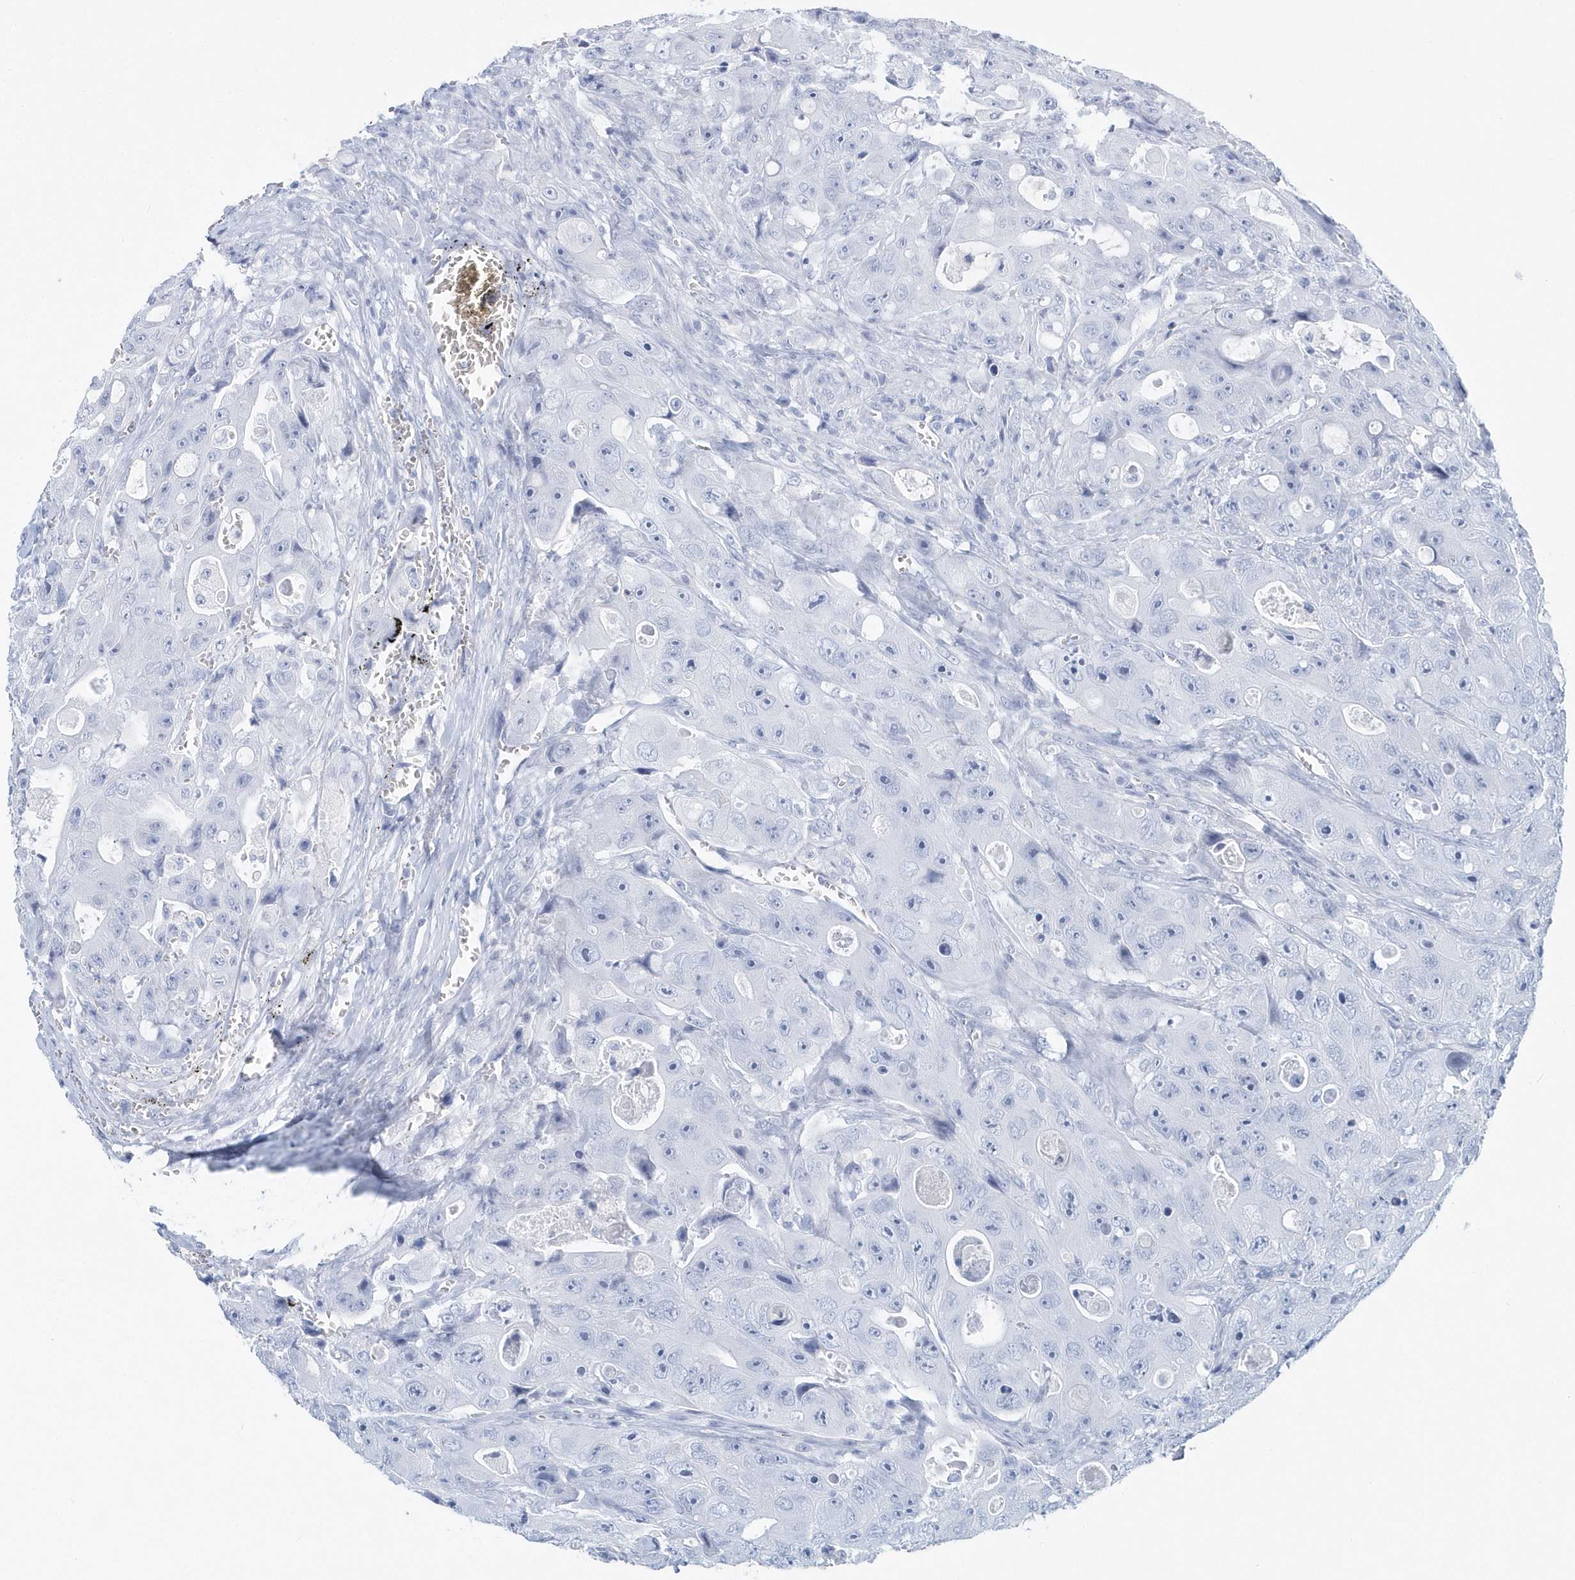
{"staining": {"intensity": "negative", "quantity": "none", "location": "none"}, "tissue": "colorectal cancer", "cell_type": "Tumor cells", "image_type": "cancer", "snomed": [{"axis": "morphology", "description": "Adenocarcinoma, NOS"}, {"axis": "topography", "description": "Colon"}], "caption": "Tumor cells show no significant staining in colorectal adenocarcinoma. (DAB (3,3'-diaminobenzidine) IHC visualized using brightfield microscopy, high magnification).", "gene": "PTPRO", "patient": {"sex": "female", "age": 46}}